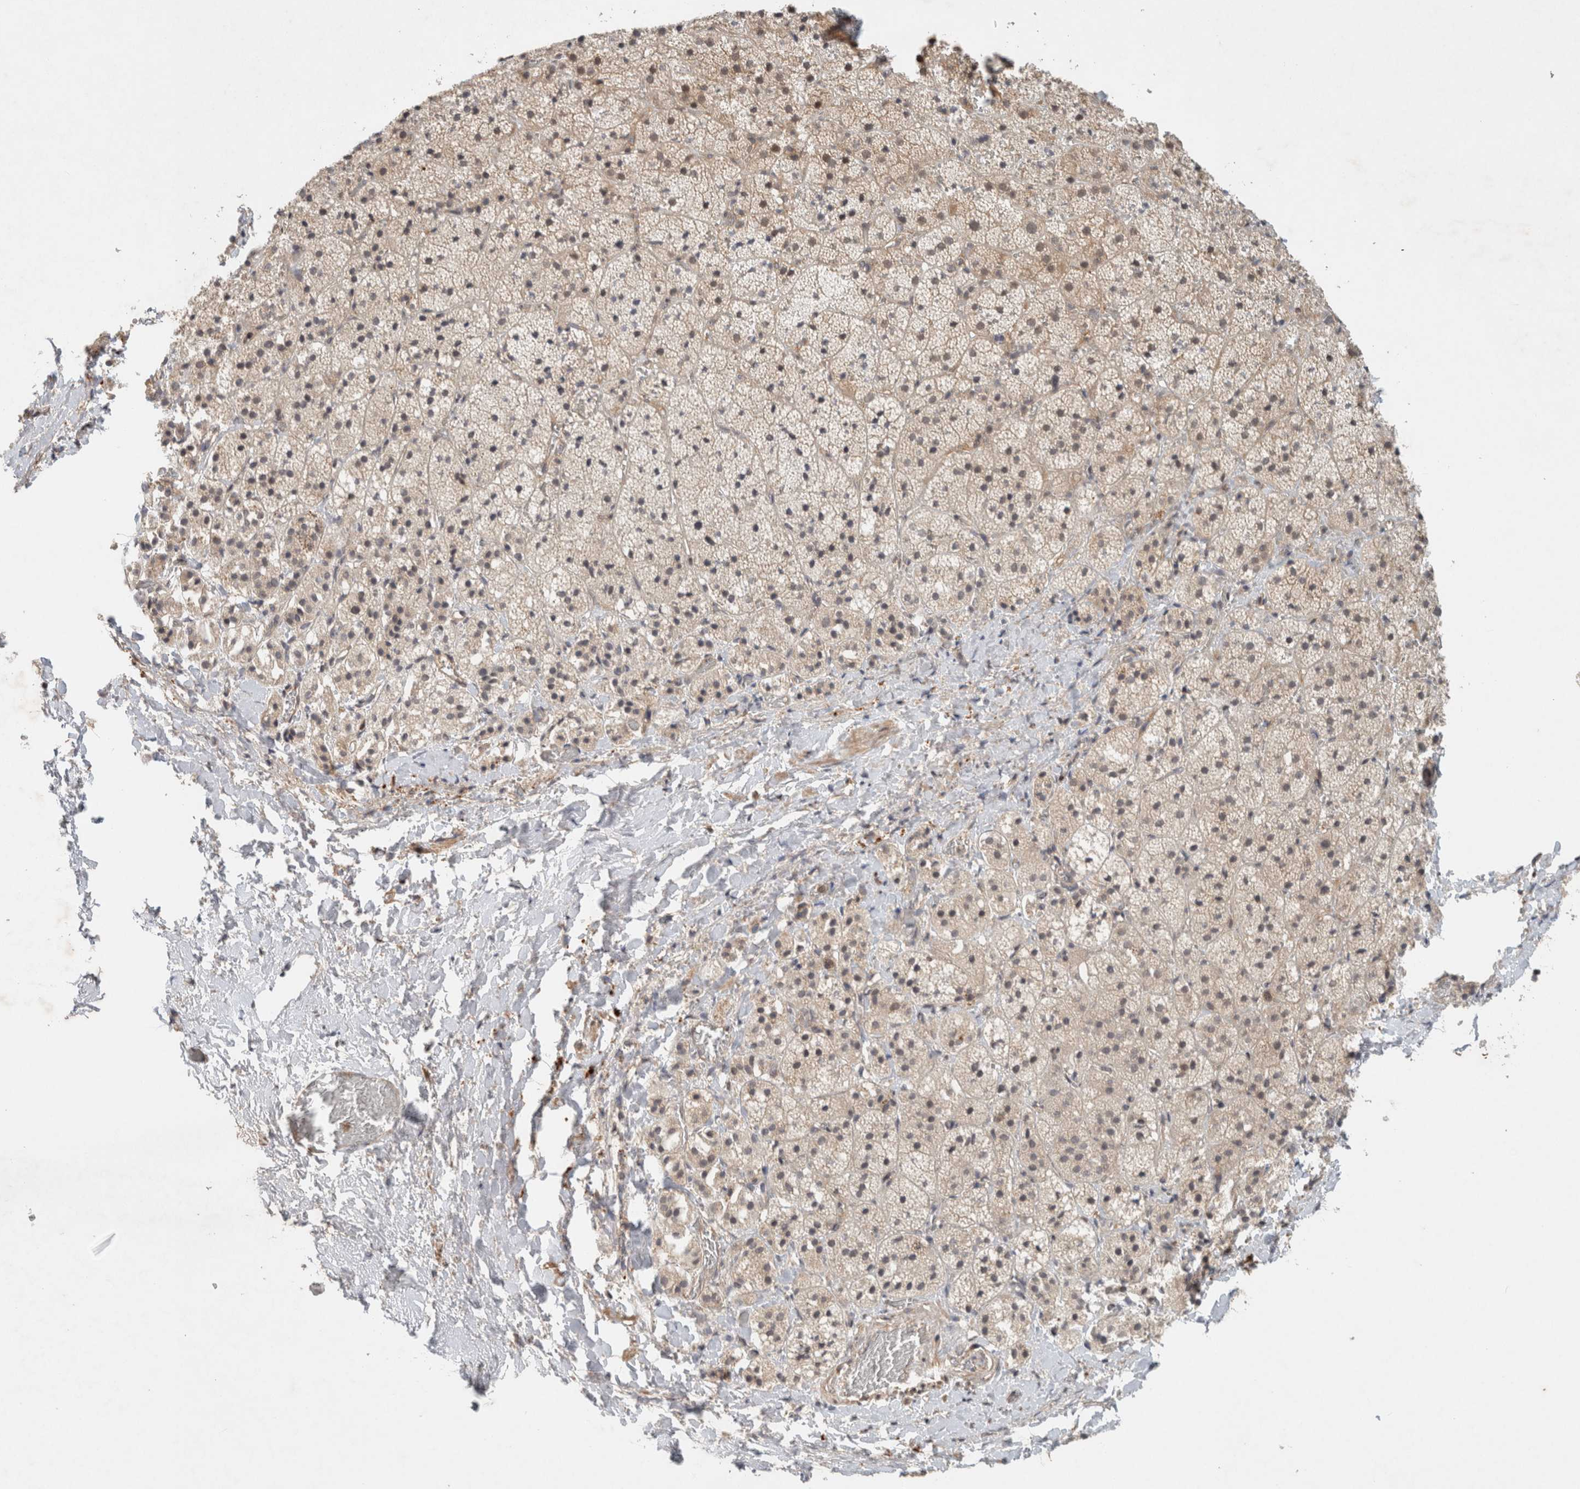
{"staining": {"intensity": "moderate", "quantity": "25%-75%", "location": "cytoplasmic/membranous"}, "tissue": "adrenal gland", "cell_type": "Glandular cells", "image_type": "normal", "snomed": [{"axis": "morphology", "description": "Normal tissue, NOS"}, {"axis": "topography", "description": "Adrenal gland"}], "caption": "A brown stain highlights moderate cytoplasmic/membranous expression of a protein in glandular cells of unremarkable human adrenal gland. The staining was performed using DAB to visualize the protein expression in brown, while the nuclei were stained in blue with hematoxylin (Magnification: 20x).", "gene": "CAAP1", "patient": {"sex": "female", "age": 44}}